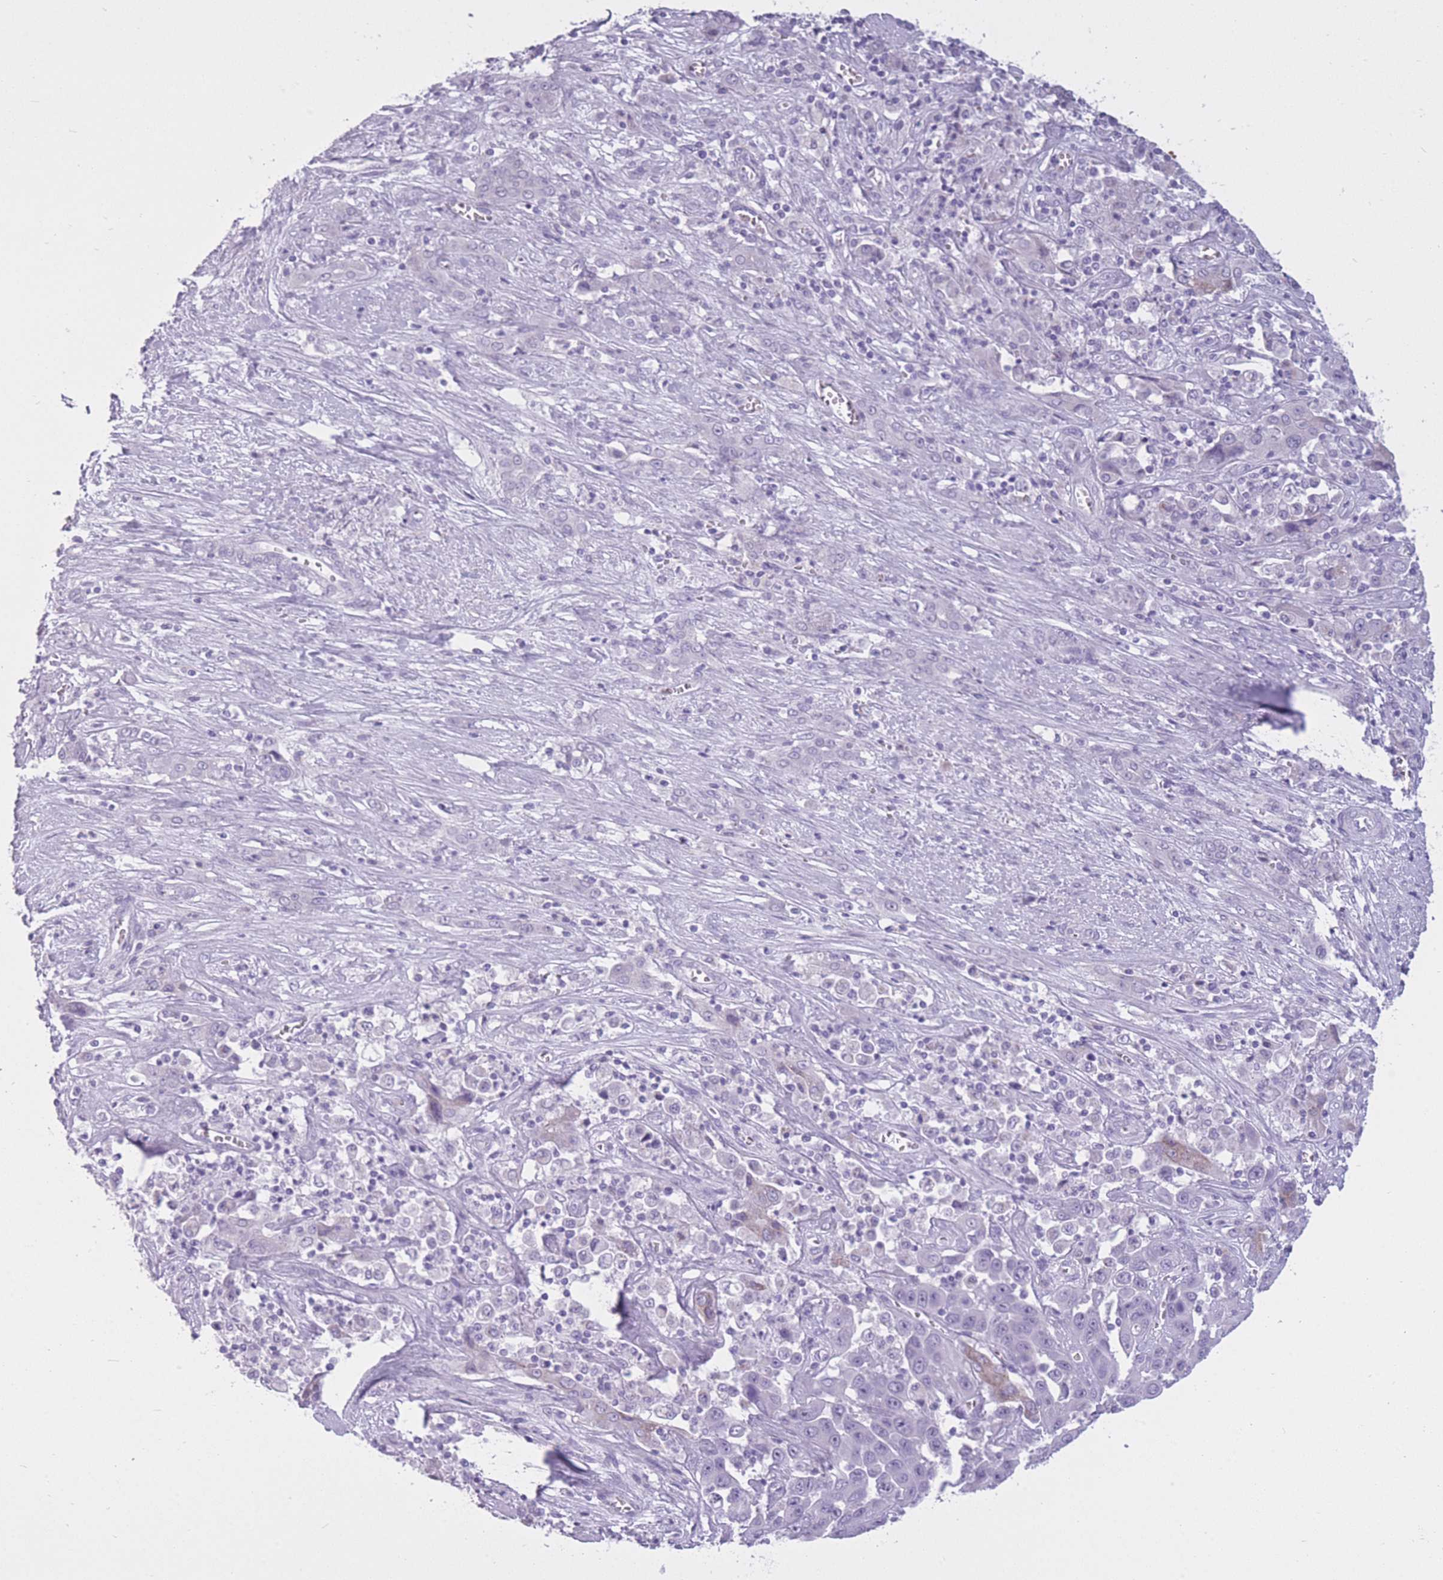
{"staining": {"intensity": "negative", "quantity": "none", "location": "none"}, "tissue": "liver cancer", "cell_type": "Tumor cells", "image_type": "cancer", "snomed": [{"axis": "morphology", "description": "Cholangiocarcinoma"}, {"axis": "topography", "description": "Liver"}], "caption": "This image is of cholangiocarcinoma (liver) stained with immunohistochemistry (IHC) to label a protein in brown with the nuclei are counter-stained blue. There is no positivity in tumor cells.", "gene": "GOLGA6D", "patient": {"sex": "female", "age": 52}}